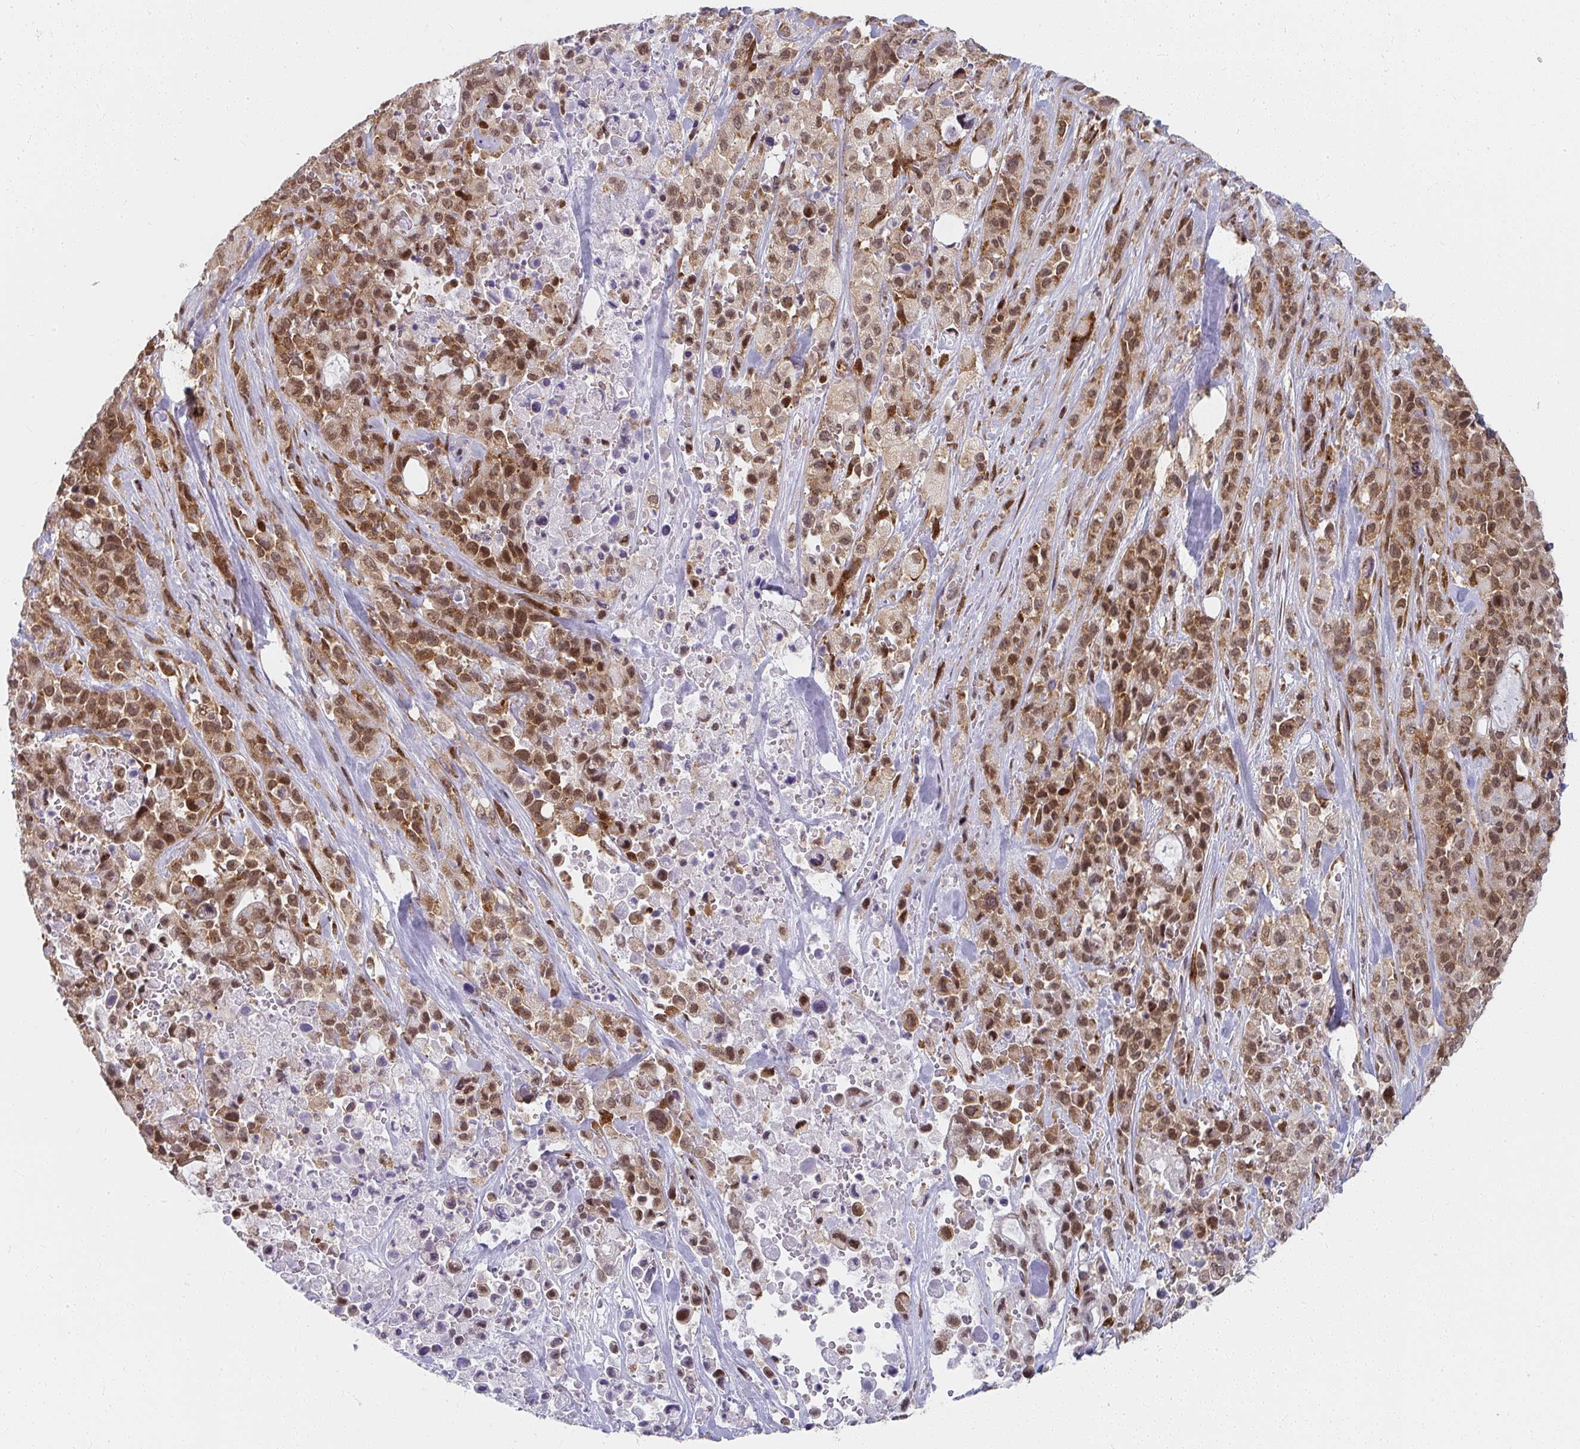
{"staining": {"intensity": "moderate", "quantity": ">75%", "location": "cytoplasmic/membranous,nuclear"}, "tissue": "pancreatic cancer", "cell_type": "Tumor cells", "image_type": "cancer", "snomed": [{"axis": "morphology", "description": "Adenocarcinoma, NOS"}, {"axis": "topography", "description": "Pancreas"}], "caption": "Protein expression analysis of human adenocarcinoma (pancreatic) reveals moderate cytoplasmic/membranous and nuclear positivity in approximately >75% of tumor cells.", "gene": "SYNCRIP", "patient": {"sex": "male", "age": 44}}